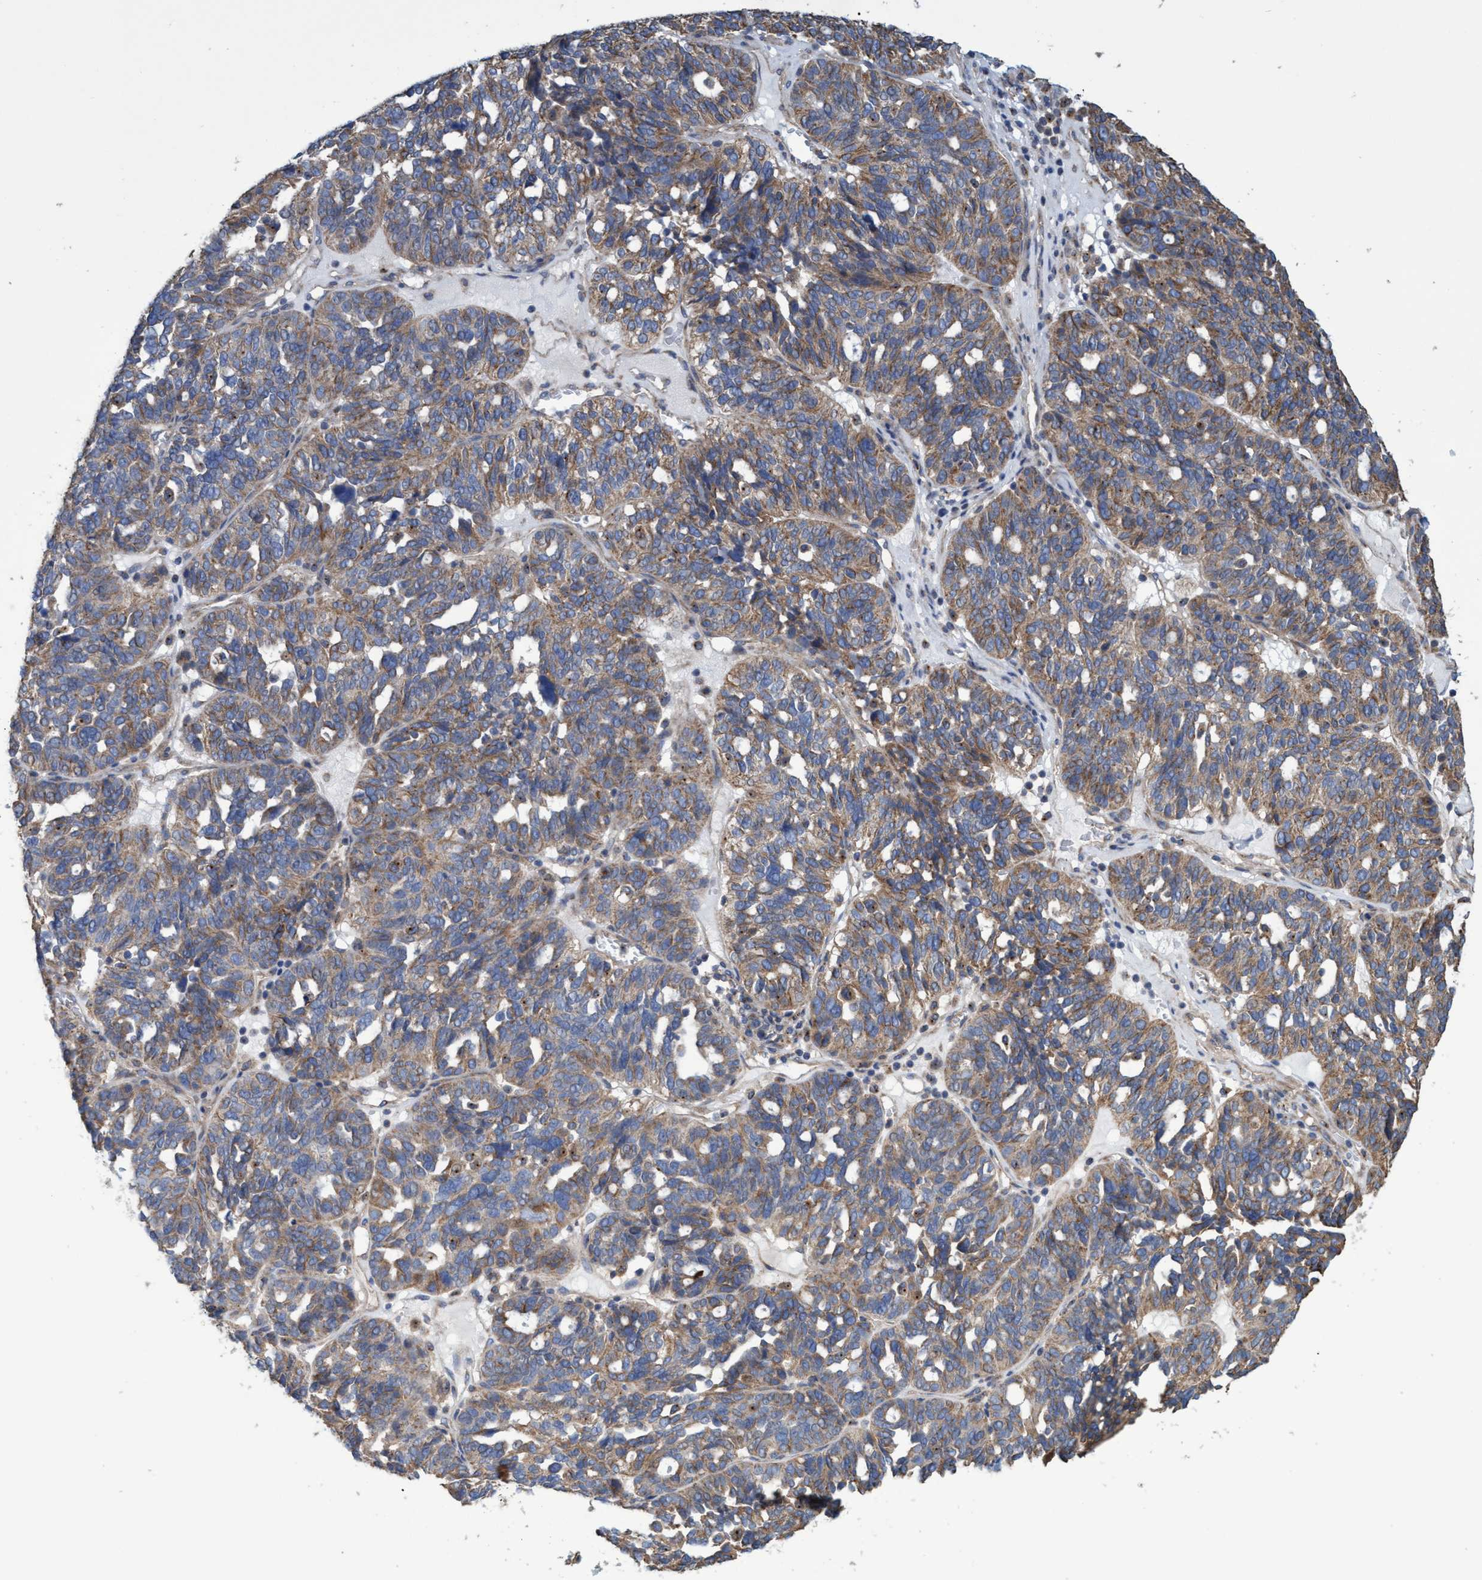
{"staining": {"intensity": "moderate", "quantity": ">75%", "location": "cytoplasmic/membranous"}, "tissue": "ovarian cancer", "cell_type": "Tumor cells", "image_type": "cancer", "snomed": [{"axis": "morphology", "description": "Cystadenocarcinoma, serous, NOS"}, {"axis": "topography", "description": "Ovary"}], "caption": "Human ovarian cancer (serous cystadenocarcinoma) stained with a protein marker shows moderate staining in tumor cells.", "gene": "BICD2", "patient": {"sex": "female", "age": 59}}